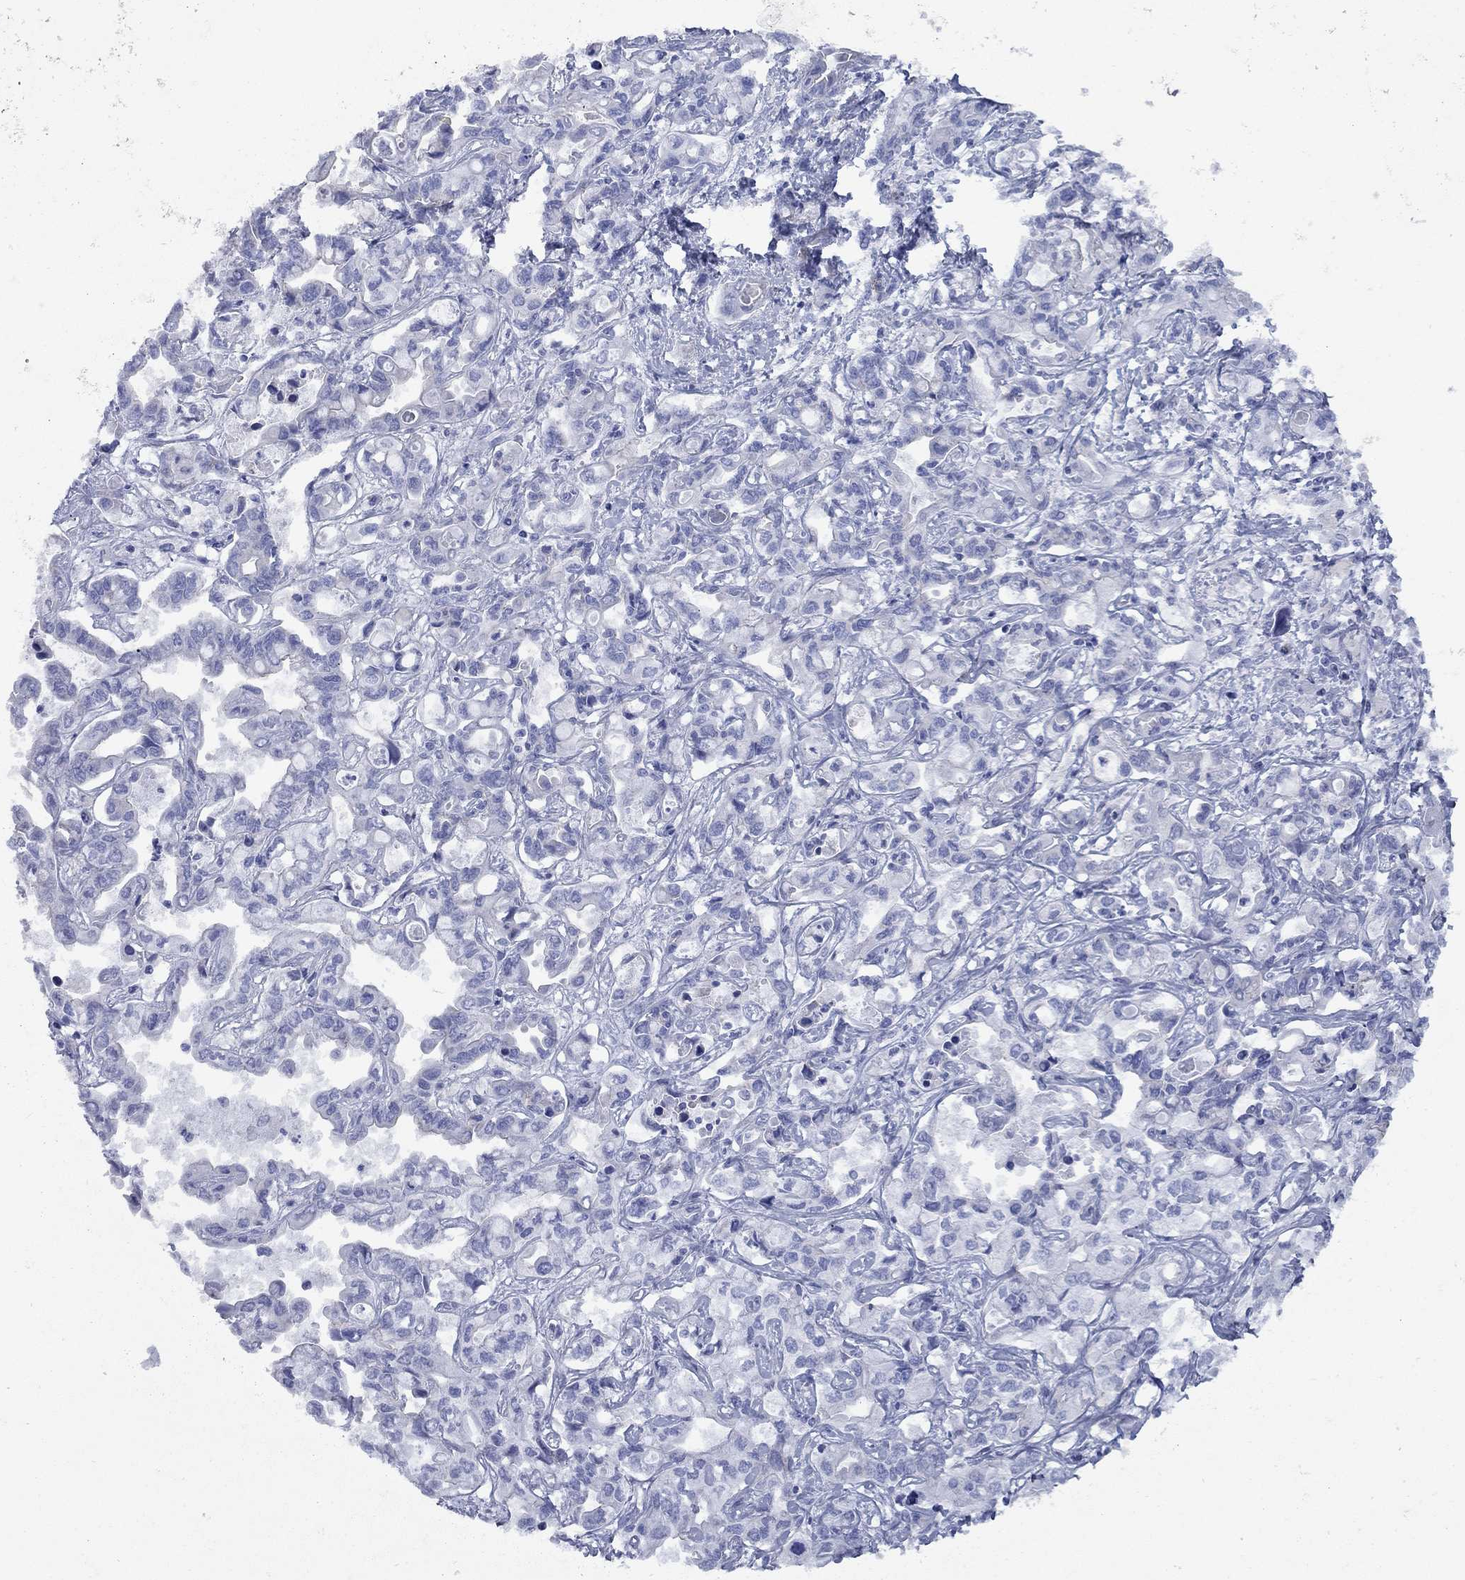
{"staining": {"intensity": "negative", "quantity": "none", "location": "none"}, "tissue": "liver cancer", "cell_type": "Tumor cells", "image_type": "cancer", "snomed": [{"axis": "morphology", "description": "Cholangiocarcinoma"}, {"axis": "topography", "description": "Liver"}], "caption": "Histopathology image shows no significant protein staining in tumor cells of cholangiocarcinoma (liver).", "gene": "PDZD3", "patient": {"sex": "female", "age": 64}}